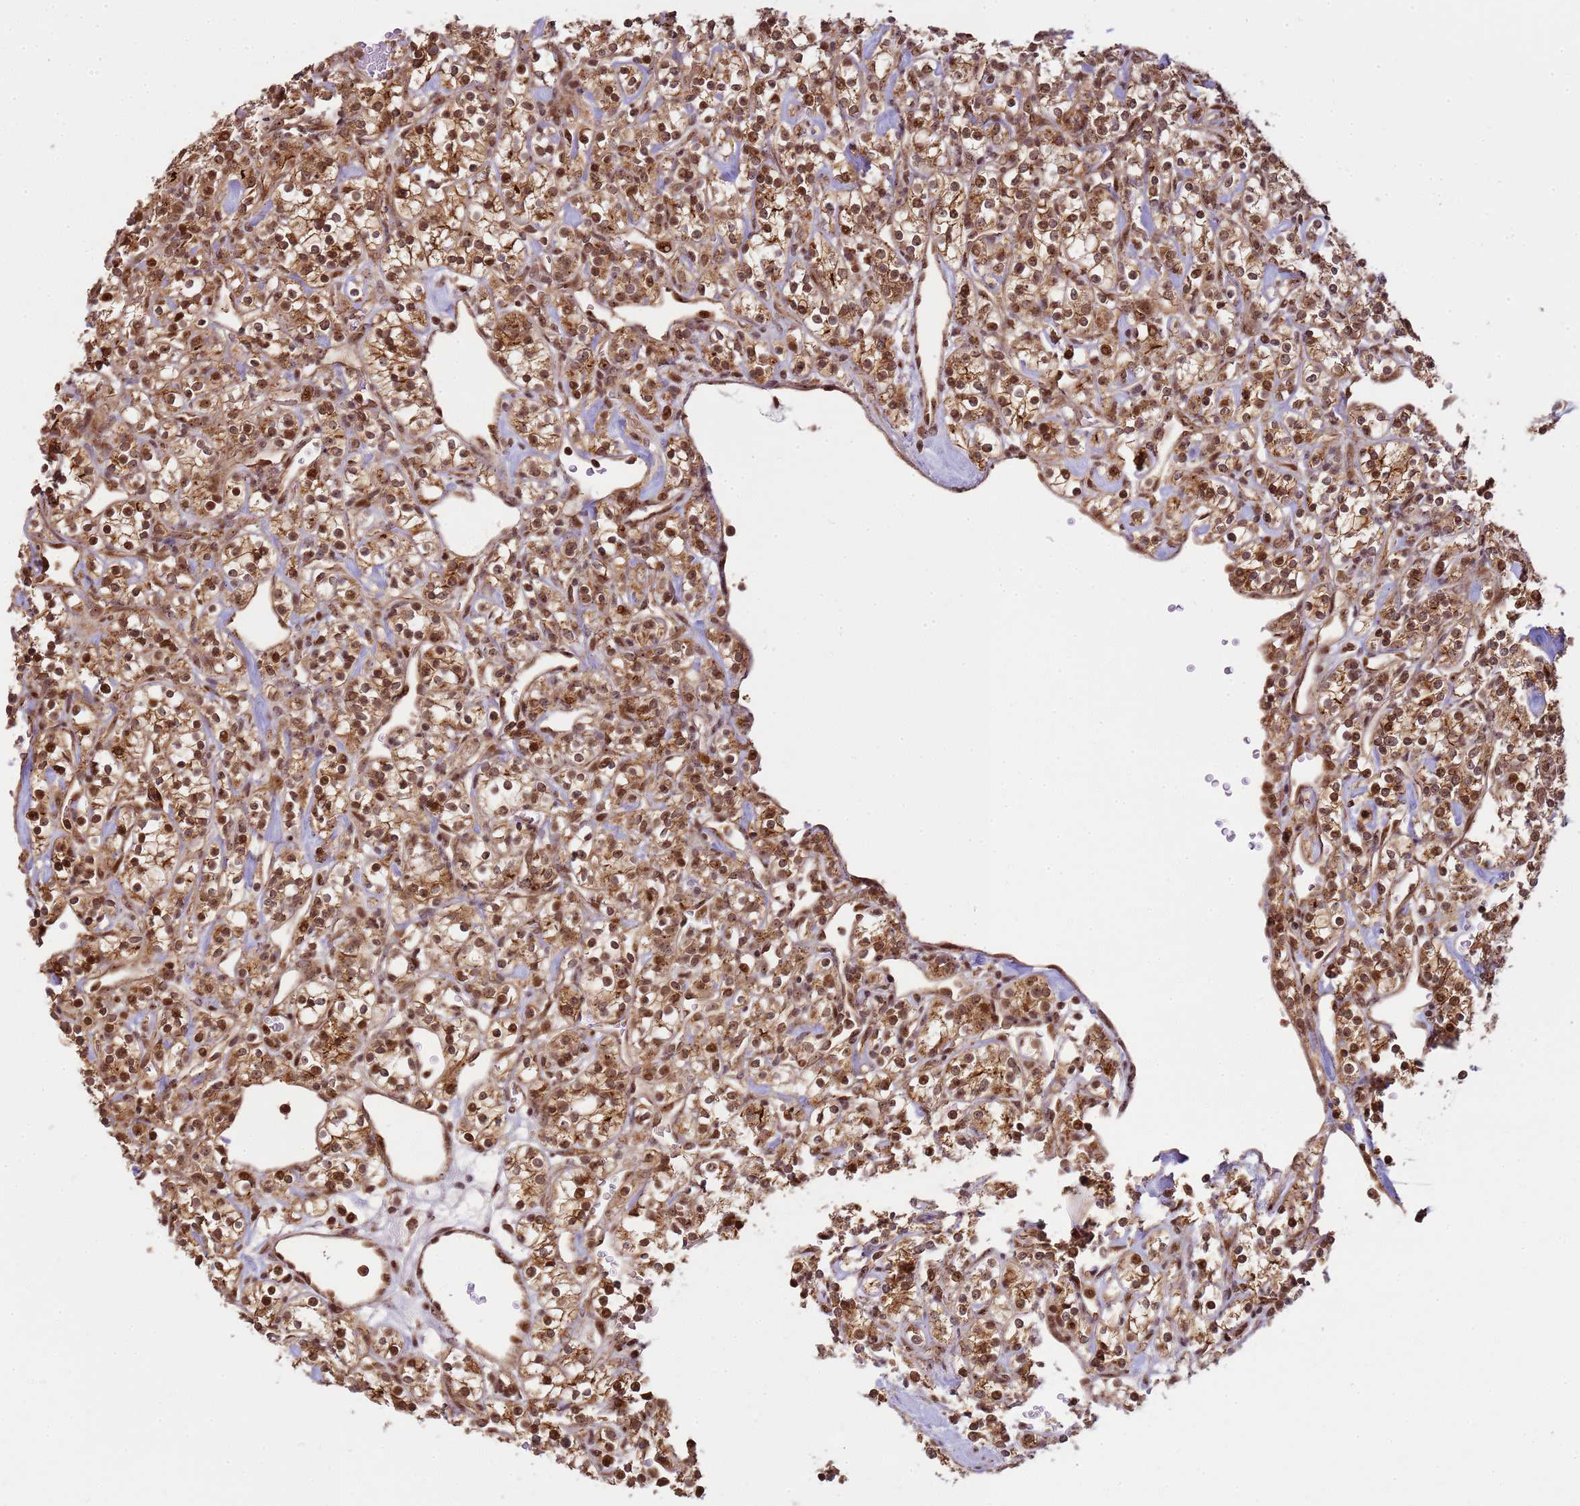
{"staining": {"intensity": "moderate", "quantity": ">75%", "location": "cytoplasmic/membranous,nuclear"}, "tissue": "renal cancer", "cell_type": "Tumor cells", "image_type": "cancer", "snomed": [{"axis": "morphology", "description": "Adenocarcinoma, NOS"}, {"axis": "topography", "description": "Kidney"}], "caption": "Renal cancer stained for a protein (brown) demonstrates moderate cytoplasmic/membranous and nuclear positive staining in approximately >75% of tumor cells.", "gene": "PEX14", "patient": {"sex": "male", "age": 77}}